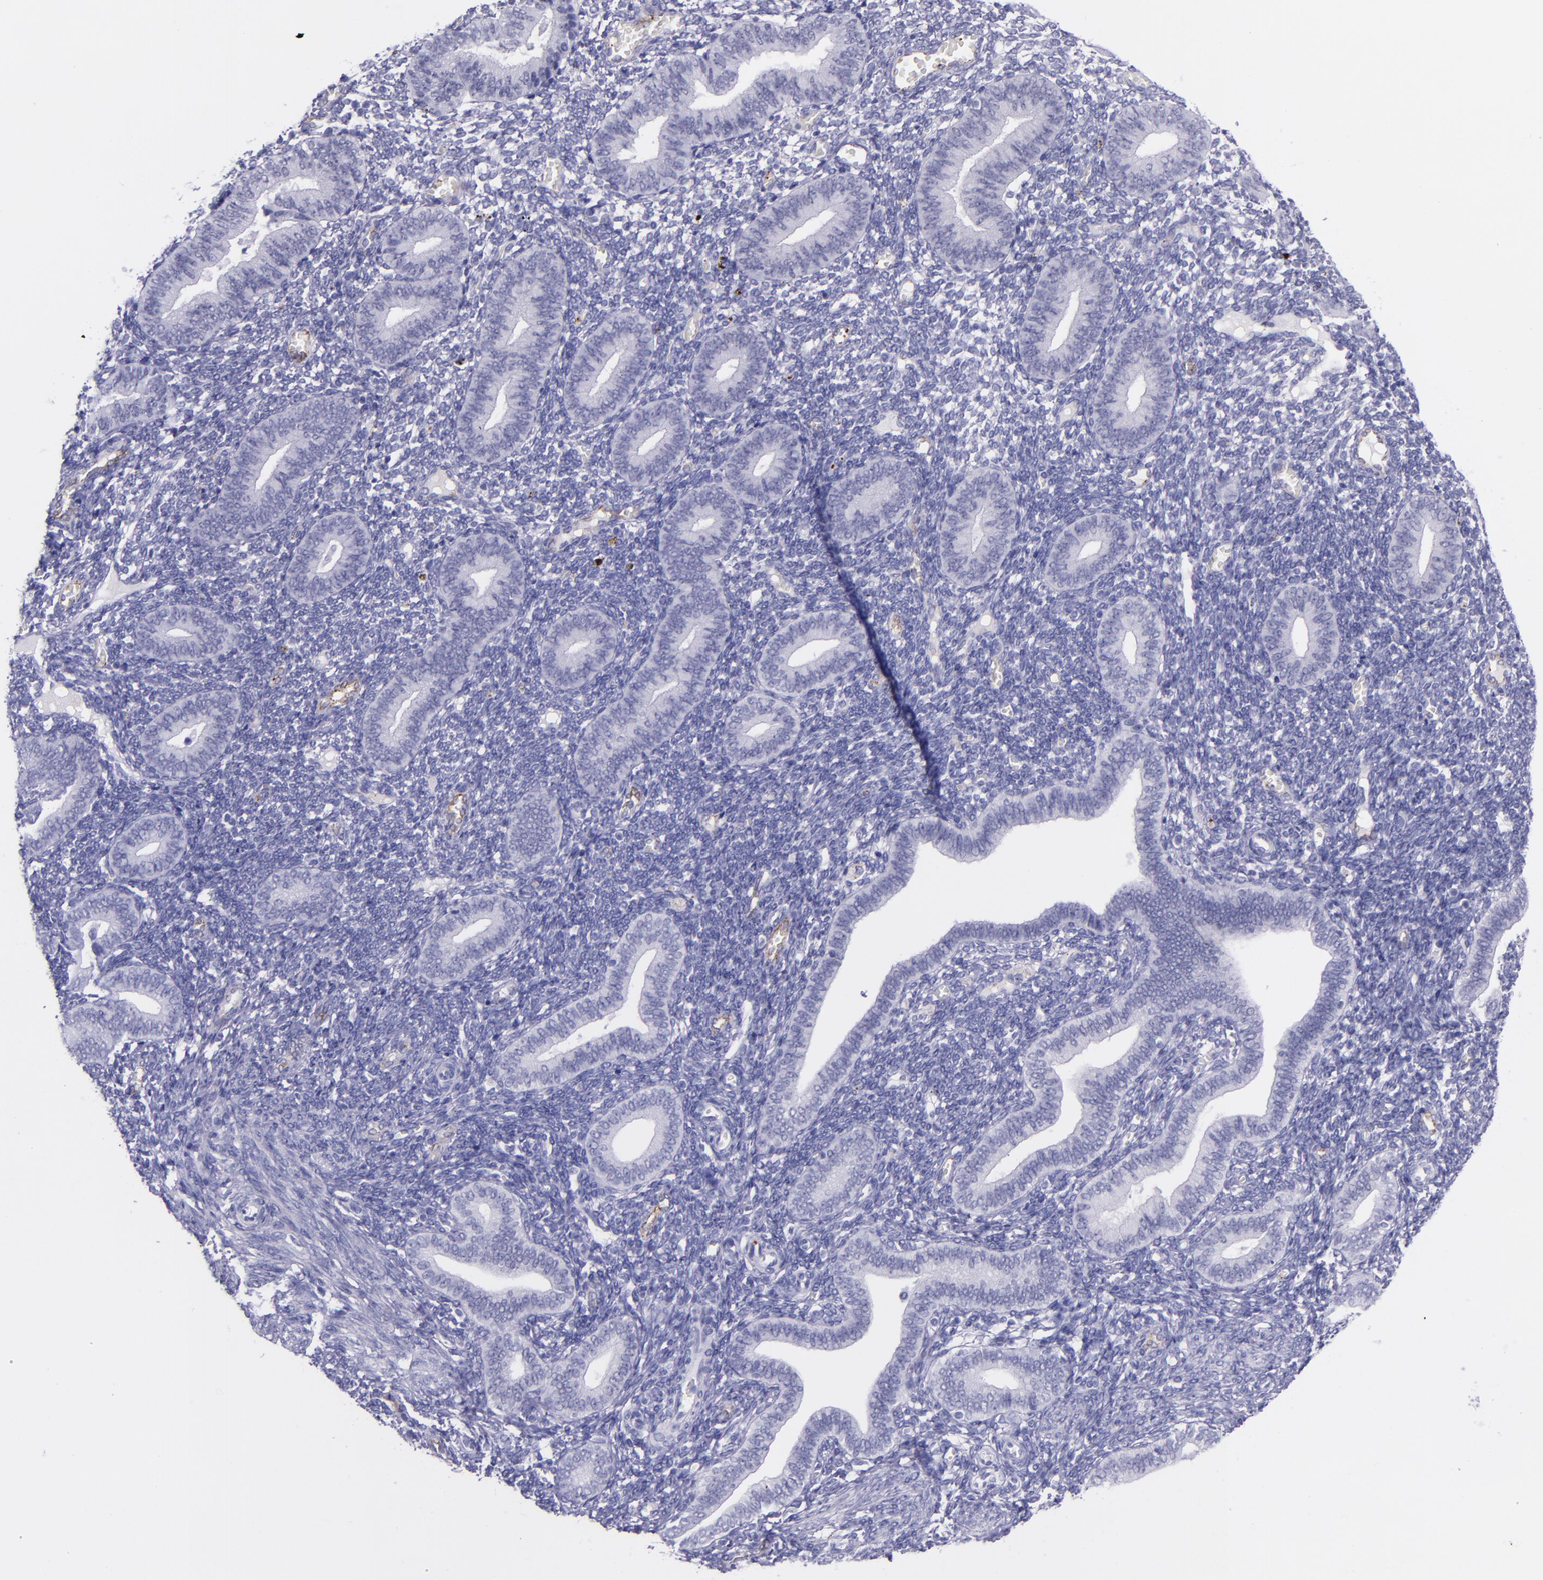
{"staining": {"intensity": "negative", "quantity": "none", "location": "none"}, "tissue": "endometrium", "cell_type": "Cells in endometrial stroma", "image_type": "normal", "snomed": [{"axis": "morphology", "description": "Normal tissue, NOS"}, {"axis": "topography", "description": "Uterus"}, {"axis": "topography", "description": "Endometrium"}], "caption": "Protein analysis of unremarkable endometrium exhibits no significant expression in cells in endometrial stroma. The staining is performed using DAB (3,3'-diaminobenzidine) brown chromogen with nuclei counter-stained in using hematoxylin.", "gene": "SELE", "patient": {"sex": "female", "age": 33}}